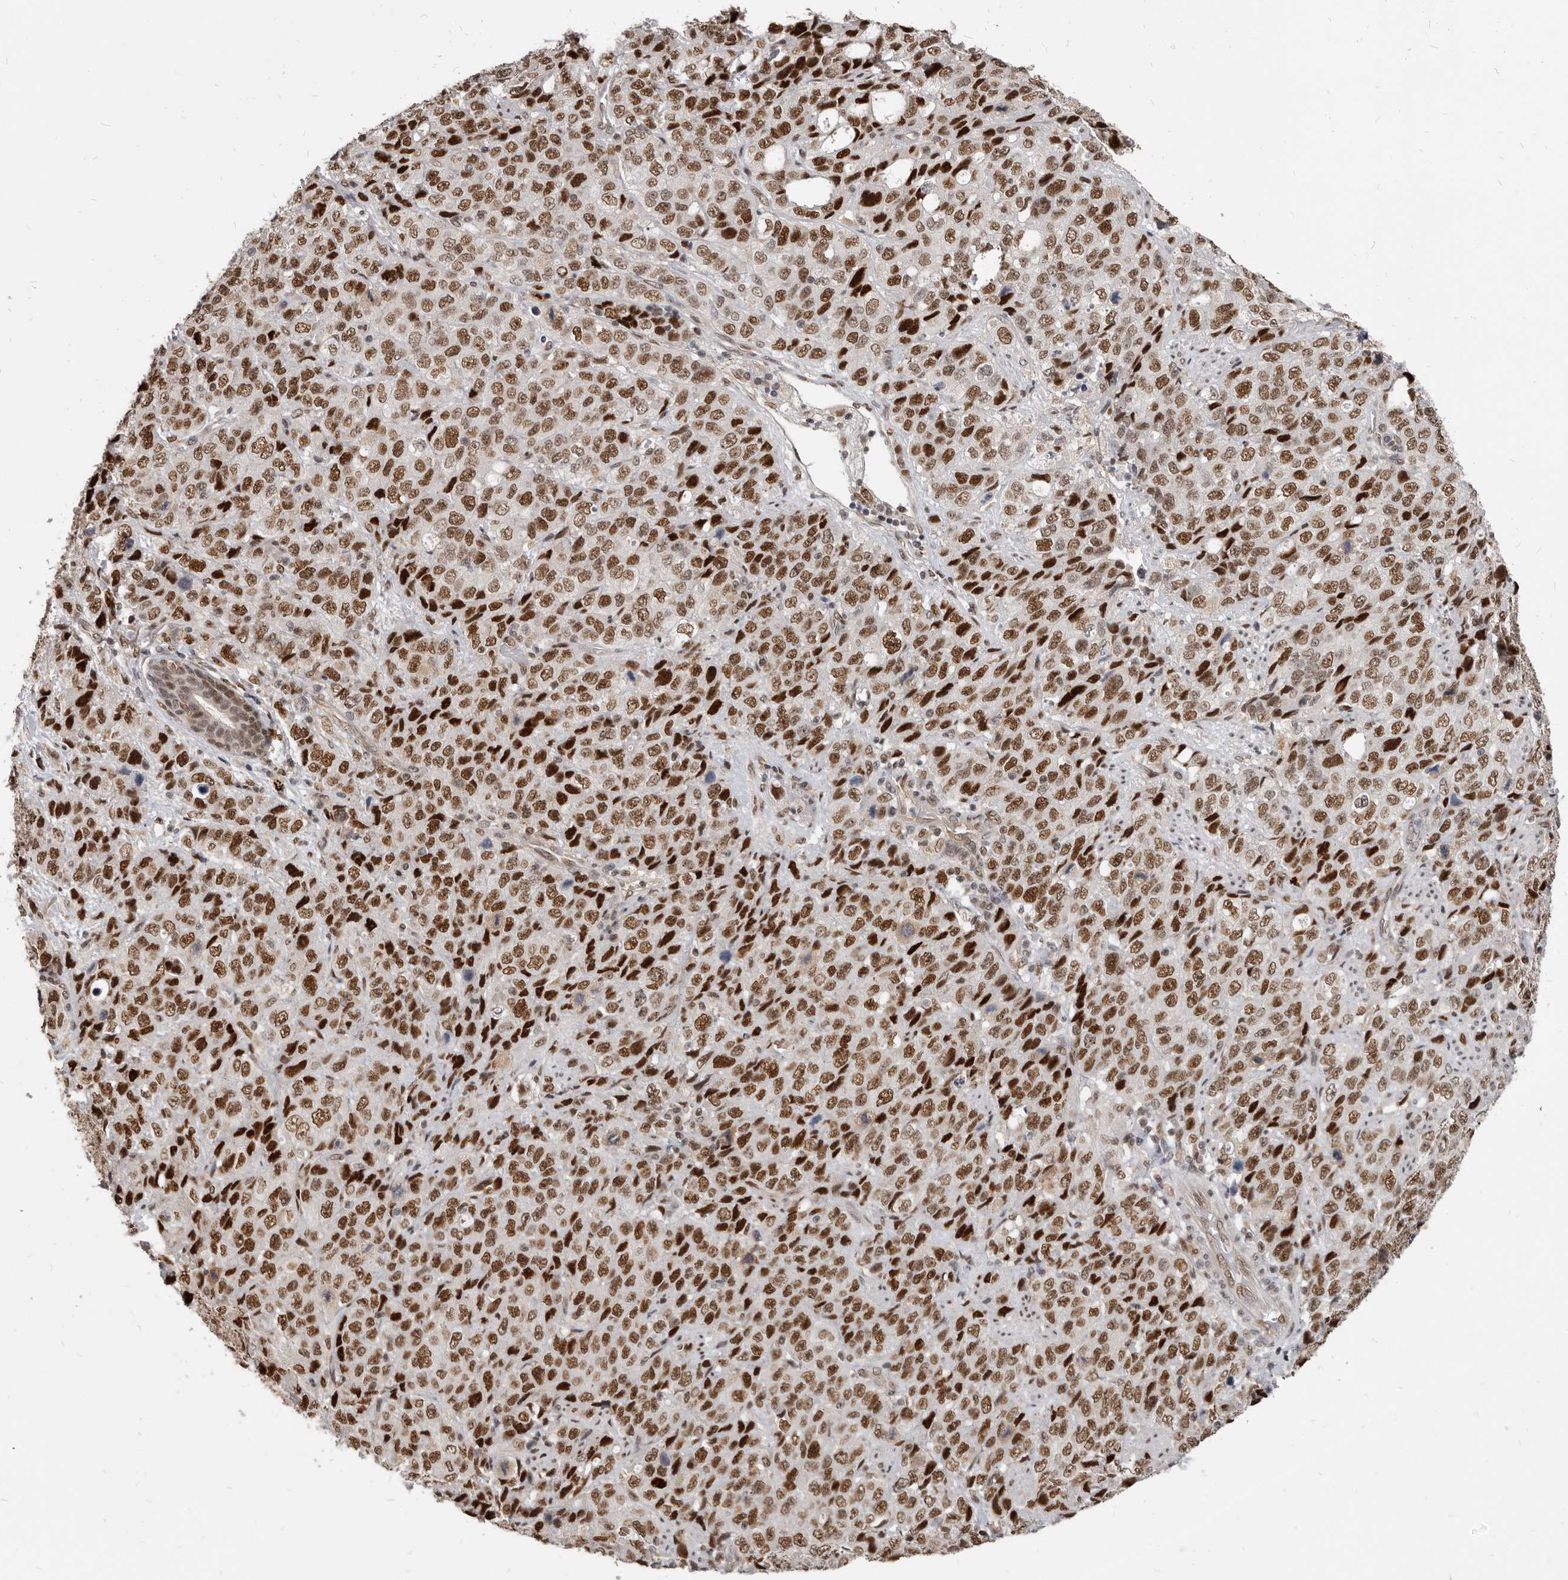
{"staining": {"intensity": "strong", "quantity": ">75%", "location": "nuclear"}, "tissue": "stomach cancer", "cell_type": "Tumor cells", "image_type": "cancer", "snomed": [{"axis": "morphology", "description": "Adenocarcinoma, NOS"}, {"axis": "topography", "description": "Stomach"}], "caption": "The immunohistochemical stain labels strong nuclear positivity in tumor cells of stomach cancer (adenocarcinoma) tissue. The staining is performed using DAB brown chromogen to label protein expression. The nuclei are counter-stained blue using hematoxylin.", "gene": "ATF5", "patient": {"sex": "male", "age": 48}}